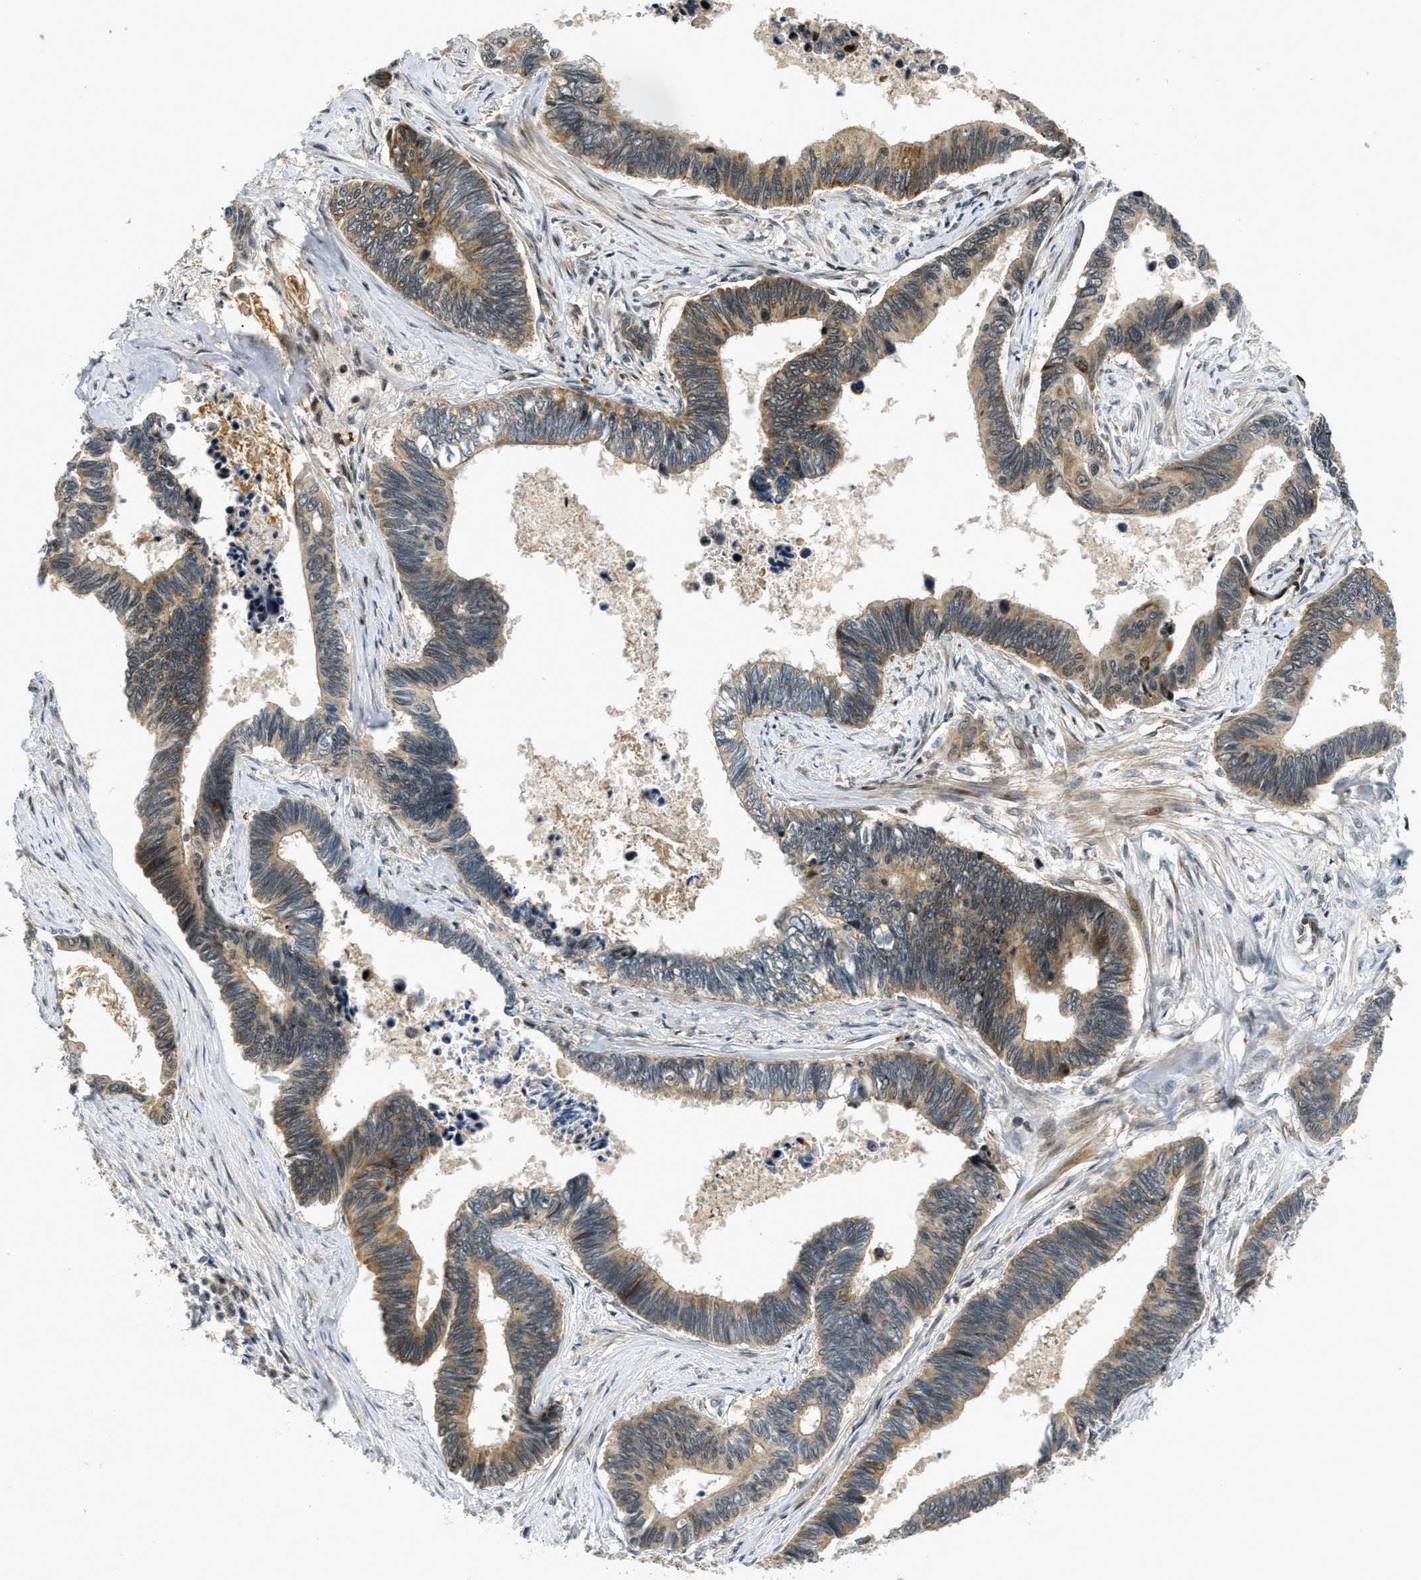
{"staining": {"intensity": "weak", "quantity": "25%-75%", "location": "cytoplasmic/membranous"}, "tissue": "pancreatic cancer", "cell_type": "Tumor cells", "image_type": "cancer", "snomed": [{"axis": "morphology", "description": "Adenocarcinoma, NOS"}, {"axis": "topography", "description": "Pancreas"}], "caption": "Weak cytoplasmic/membranous protein staining is present in approximately 25%-75% of tumor cells in pancreatic adenocarcinoma.", "gene": "TRAPPC14", "patient": {"sex": "female", "age": 70}}